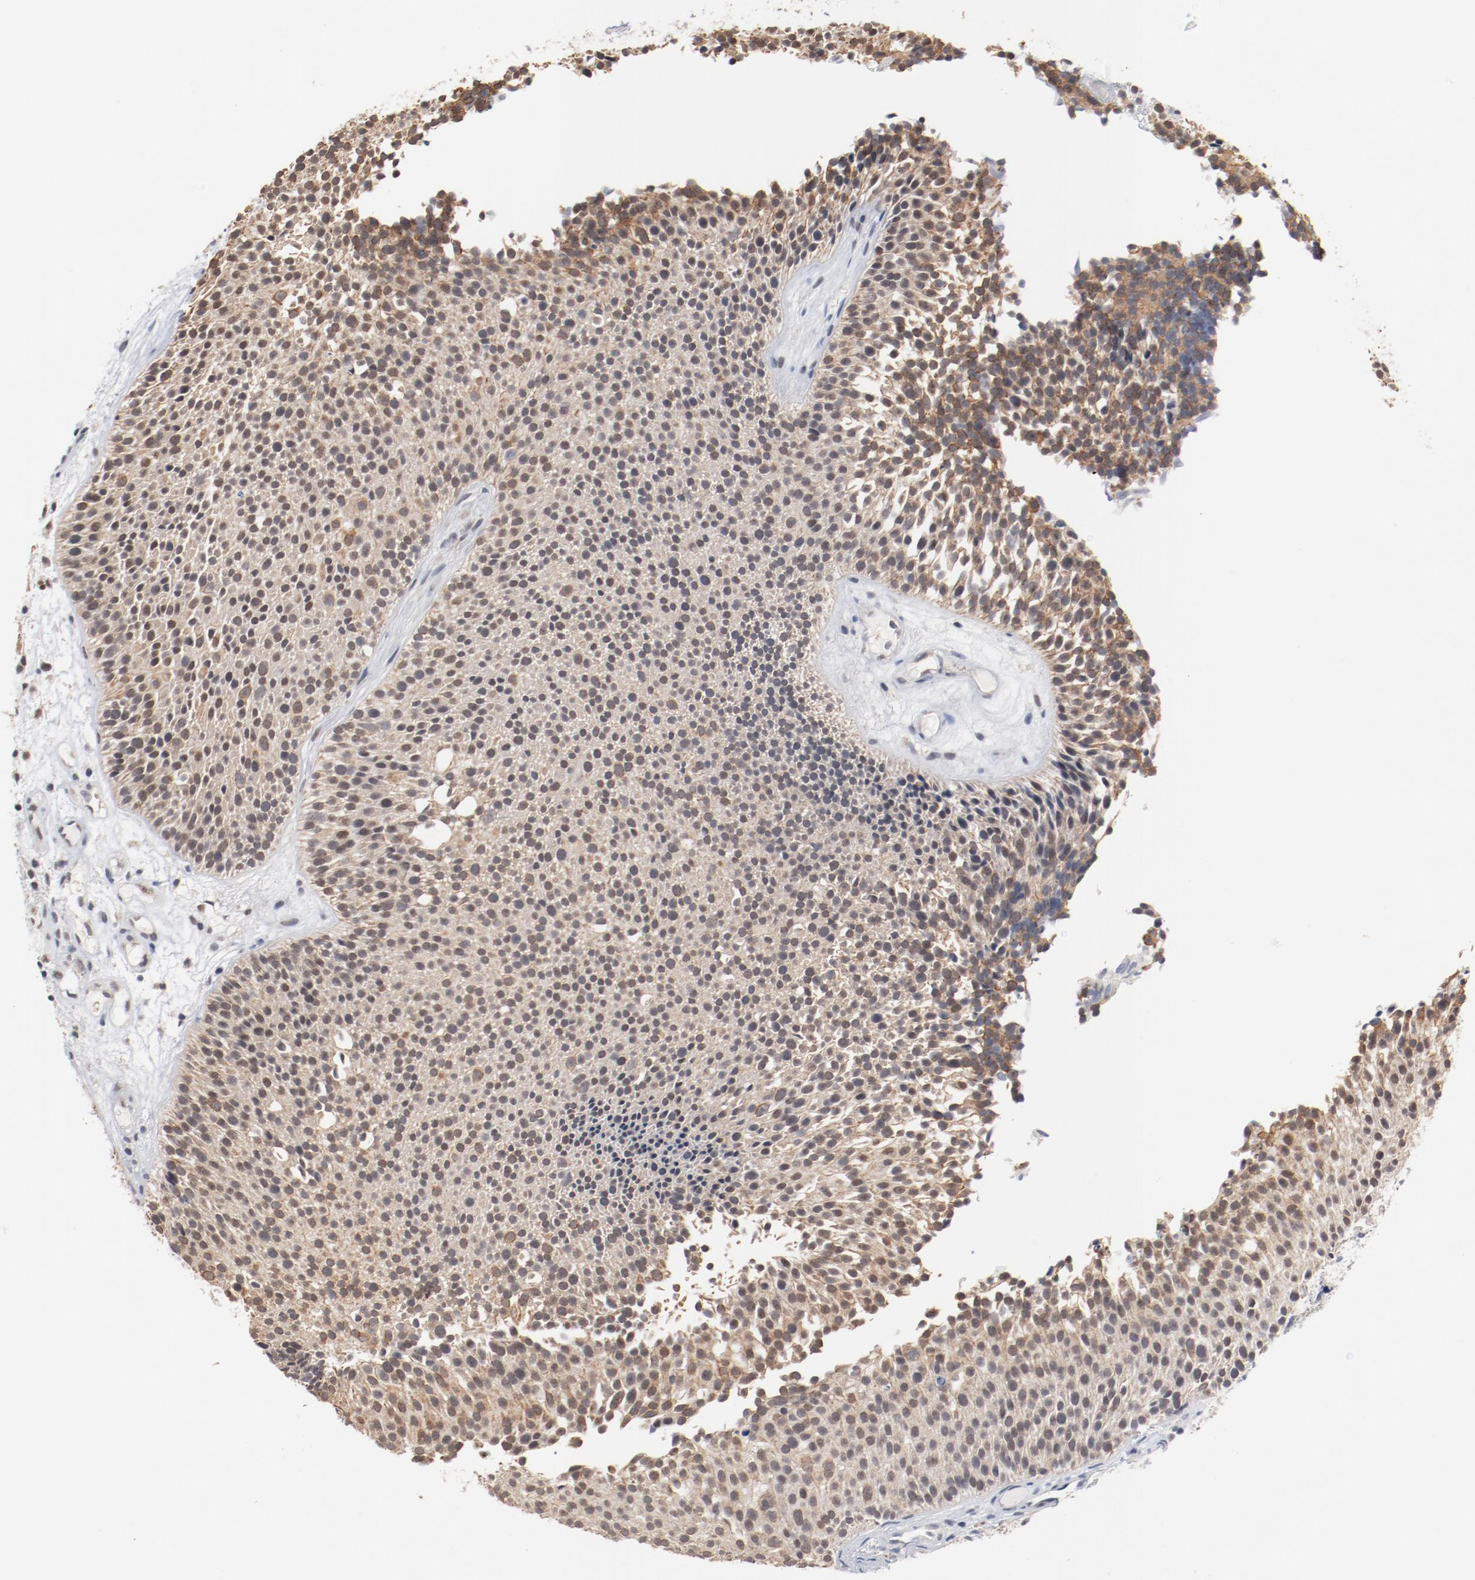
{"staining": {"intensity": "negative", "quantity": "none", "location": "none"}, "tissue": "urothelial cancer", "cell_type": "Tumor cells", "image_type": "cancer", "snomed": [{"axis": "morphology", "description": "Urothelial carcinoma, Low grade"}, {"axis": "topography", "description": "Urinary bladder"}], "caption": "The immunohistochemistry (IHC) photomicrograph has no significant staining in tumor cells of urothelial cancer tissue.", "gene": "ERICH1", "patient": {"sex": "male", "age": 85}}